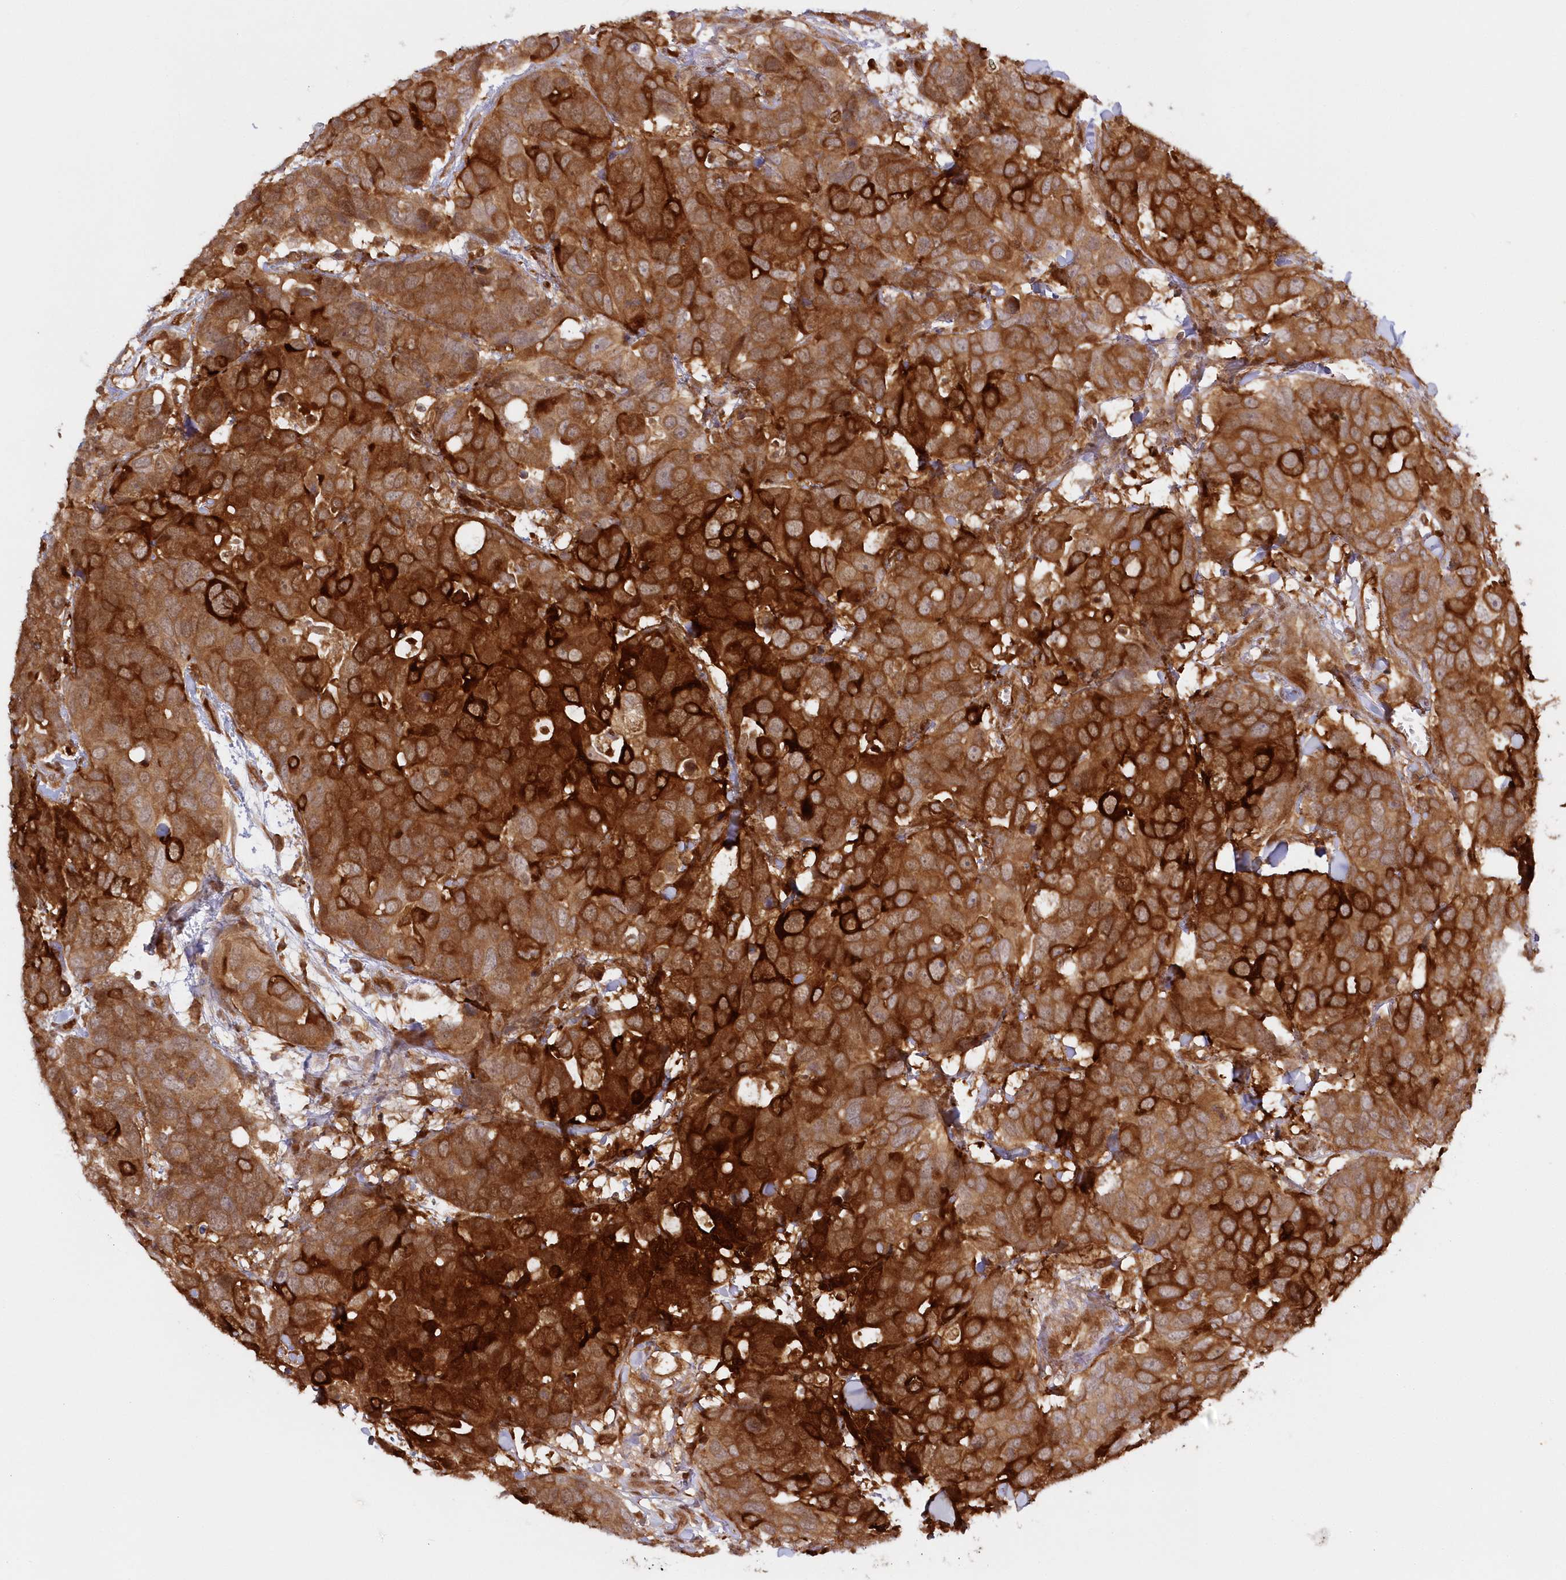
{"staining": {"intensity": "strong", "quantity": ">75%", "location": "cytoplasmic/membranous"}, "tissue": "breast cancer", "cell_type": "Tumor cells", "image_type": "cancer", "snomed": [{"axis": "morphology", "description": "Duct carcinoma"}, {"axis": "topography", "description": "Breast"}], "caption": "Human intraductal carcinoma (breast) stained with a brown dye reveals strong cytoplasmic/membranous positive expression in approximately >75% of tumor cells.", "gene": "GBE1", "patient": {"sex": "female", "age": 83}}